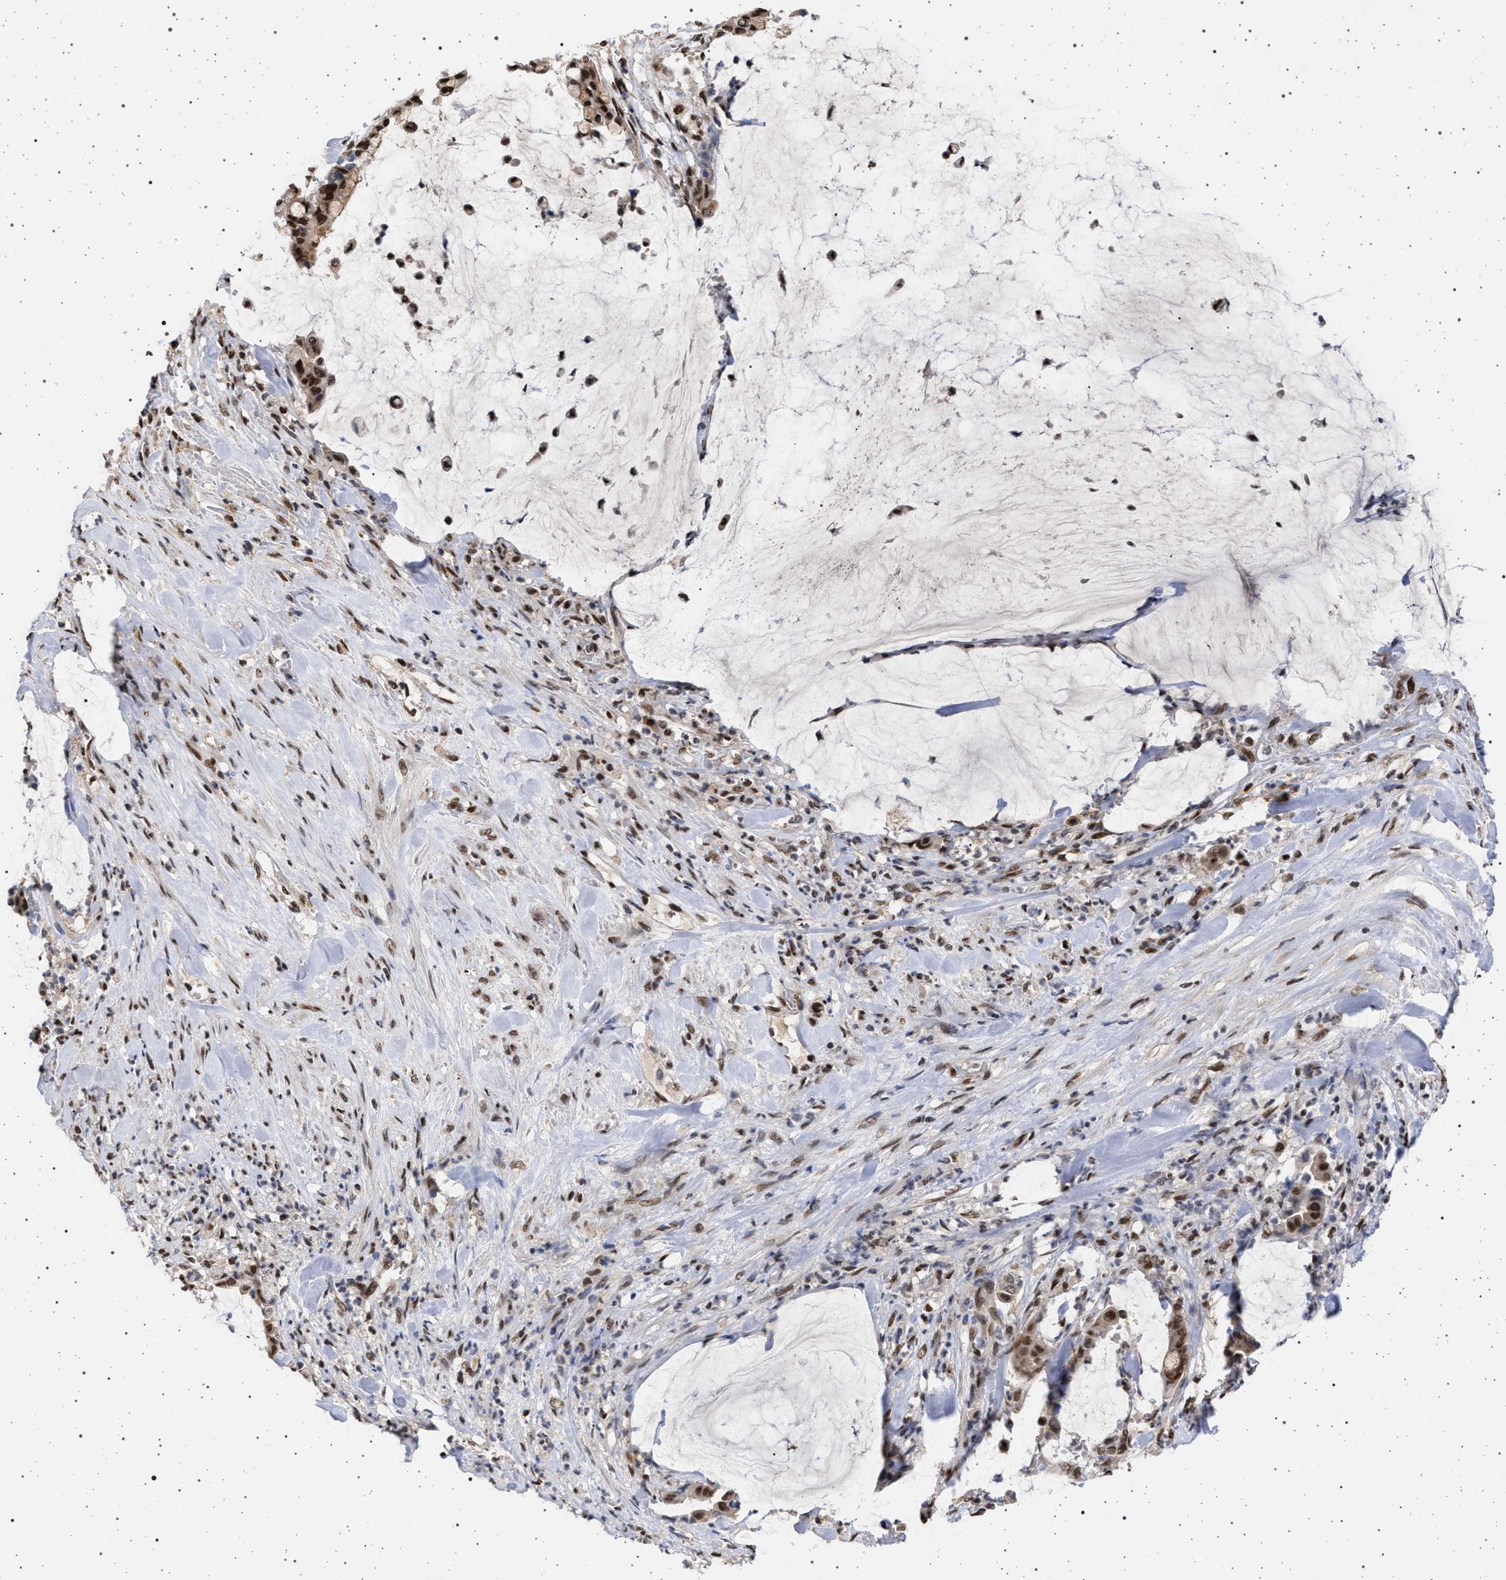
{"staining": {"intensity": "moderate", "quantity": ">75%", "location": "nuclear"}, "tissue": "pancreatic cancer", "cell_type": "Tumor cells", "image_type": "cancer", "snomed": [{"axis": "morphology", "description": "Adenocarcinoma, NOS"}, {"axis": "topography", "description": "Pancreas"}], "caption": "This is an image of immunohistochemistry staining of adenocarcinoma (pancreatic), which shows moderate positivity in the nuclear of tumor cells.", "gene": "PHF12", "patient": {"sex": "male", "age": 41}}